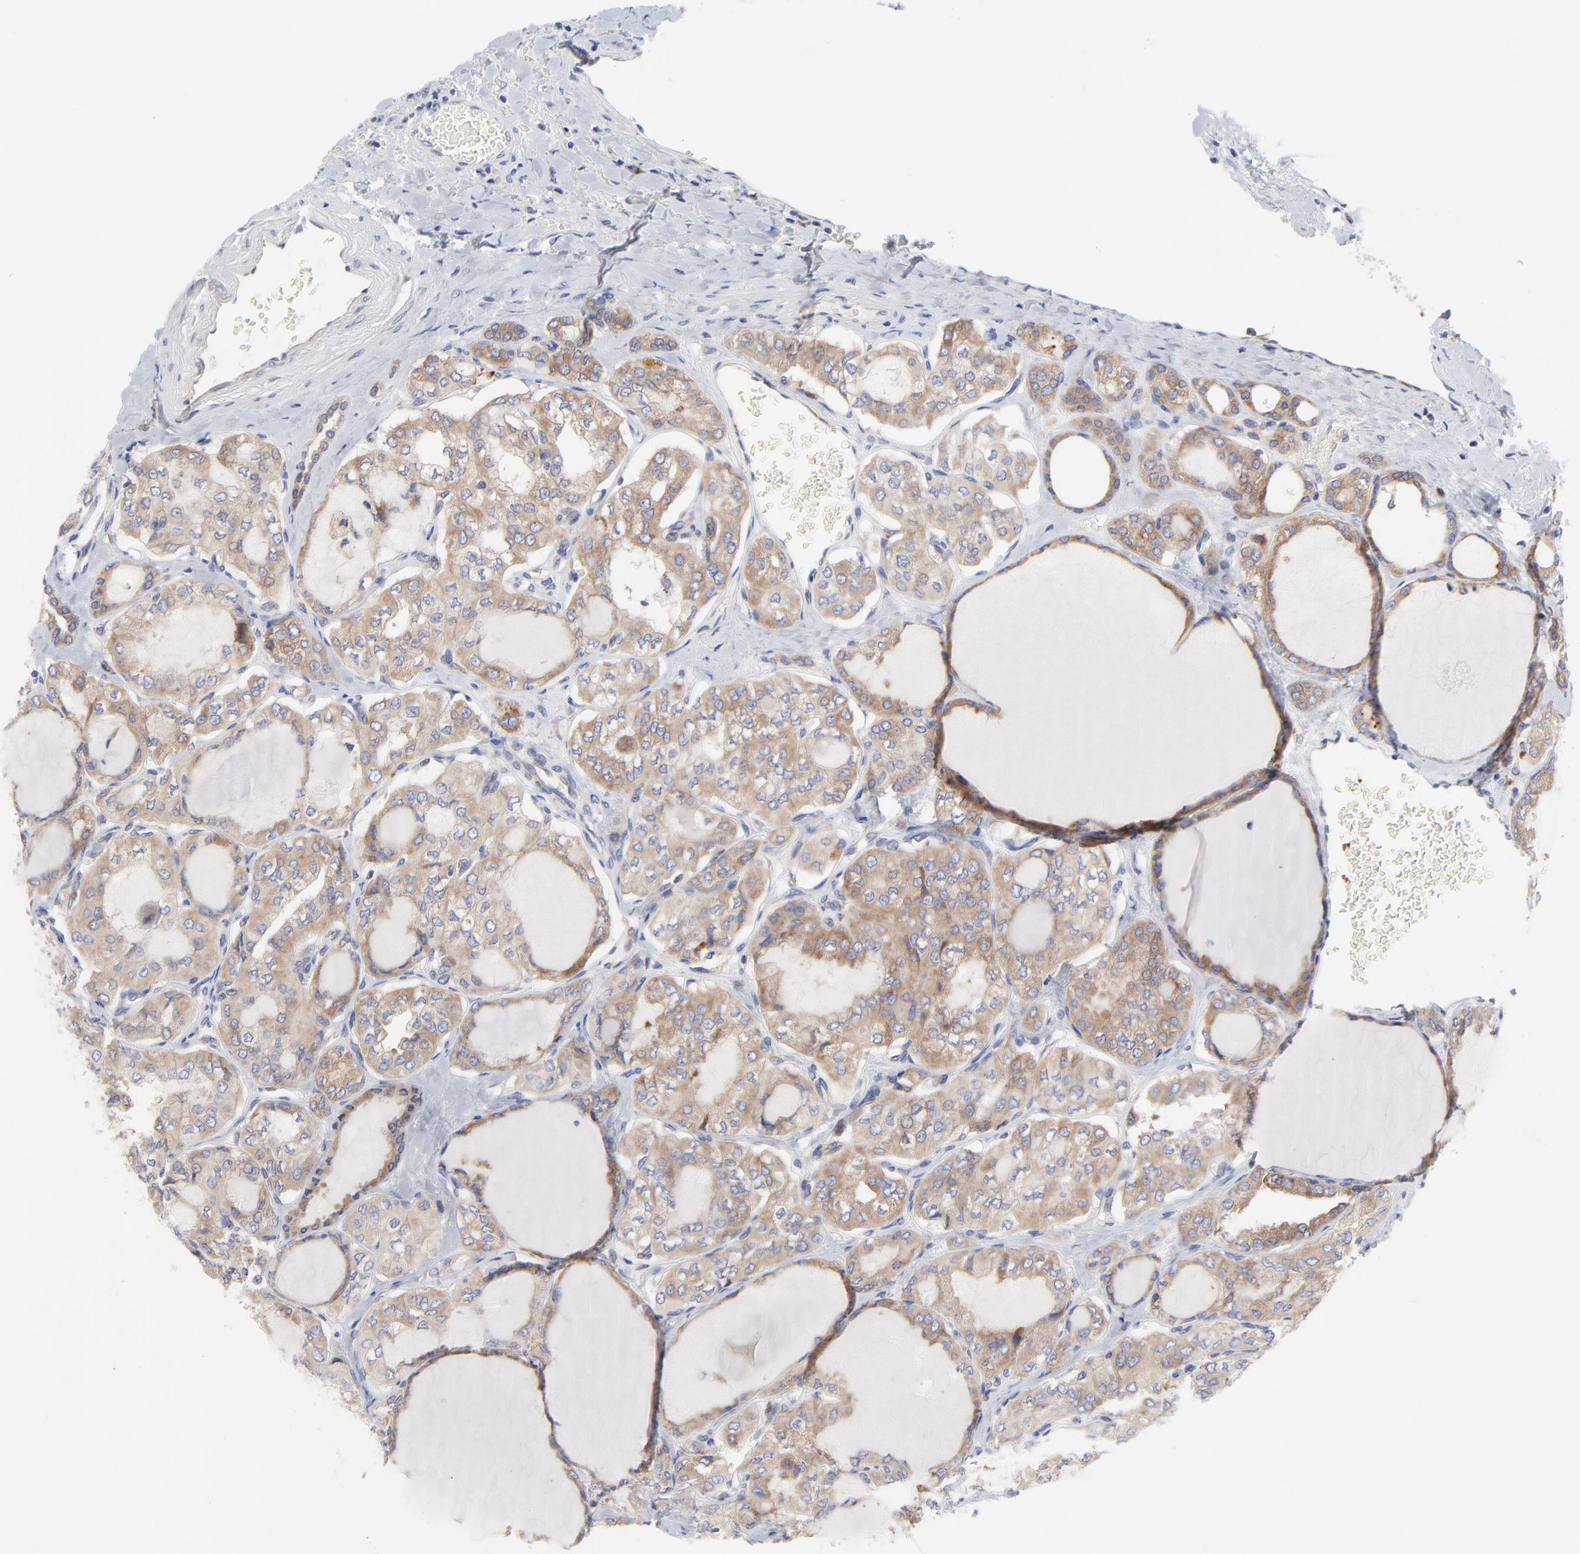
{"staining": {"intensity": "moderate", "quantity": ">75%", "location": "cytoplasmic/membranous"}, "tissue": "thyroid cancer", "cell_type": "Tumor cells", "image_type": "cancer", "snomed": [{"axis": "morphology", "description": "Papillary adenocarcinoma, NOS"}, {"axis": "topography", "description": "Thyroid gland"}], "caption": "Papillary adenocarcinoma (thyroid) stained with immunohistochemistry demonstrates moderate cytoplasmic/membranous positivity in approximately >75% of tumor cells.", "gene": "MOSPD2", "patient": {"sex": "male", "age": 20}}